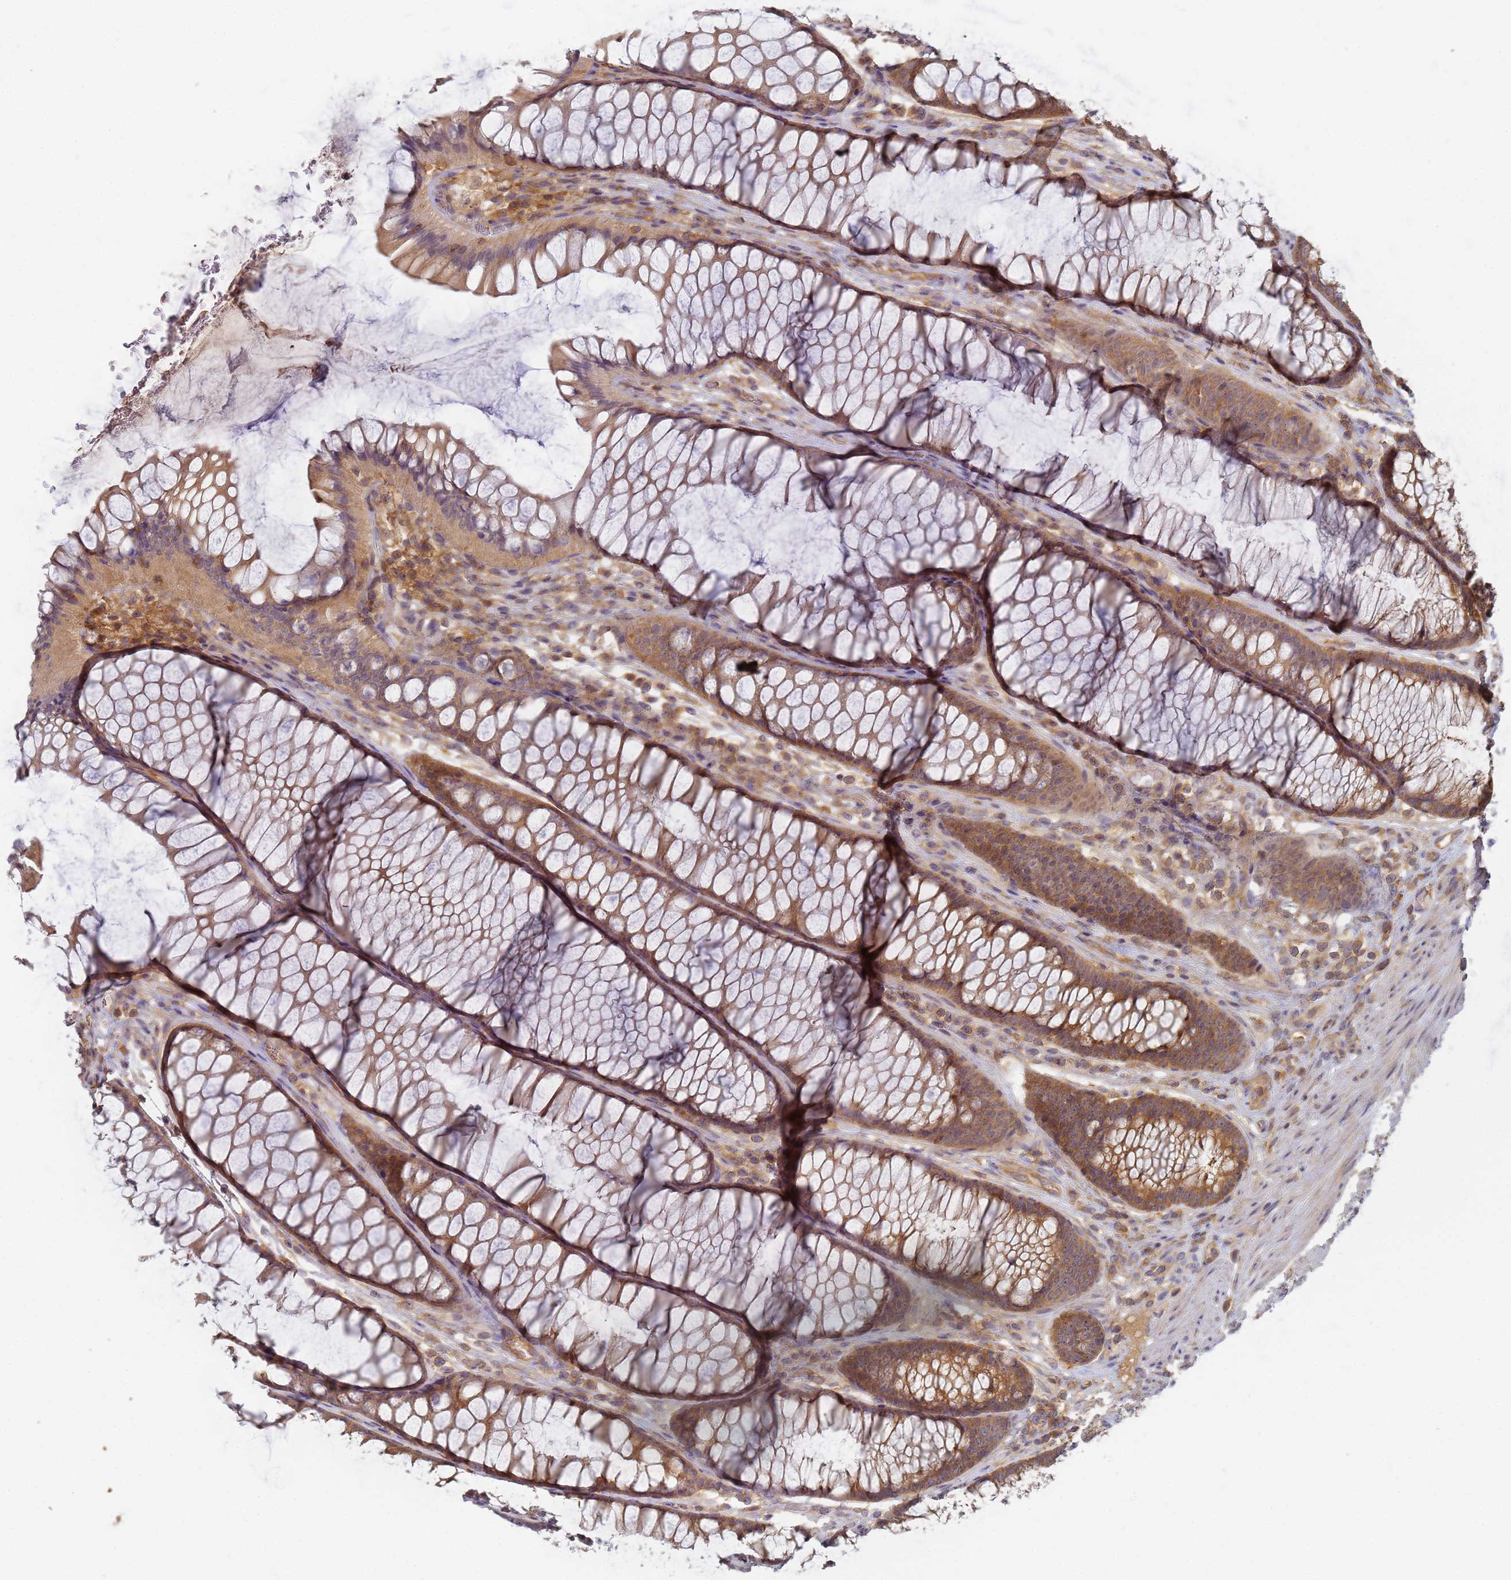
{"staining": {"intensity": "moderate", "quantity": ">75%", "location": "cytoplasmic/membranous"}, "tissue": "colon", "cell_type": "Endothelial cells", "image_type": "normal", "snomed": [{"axis": "morphology", "description": "Normal tissue, NOS"}, {"axis": "topography", "description": "Colon"}], "caption": "This histopathology image reveals IHC staining of unremarkable colon, with medium moderate cytoplasmic/membranous expression in approximately >75% of endothelial cells.", "gene": "SHARPIN", "patient": {"sex": "female", "age": 82}}